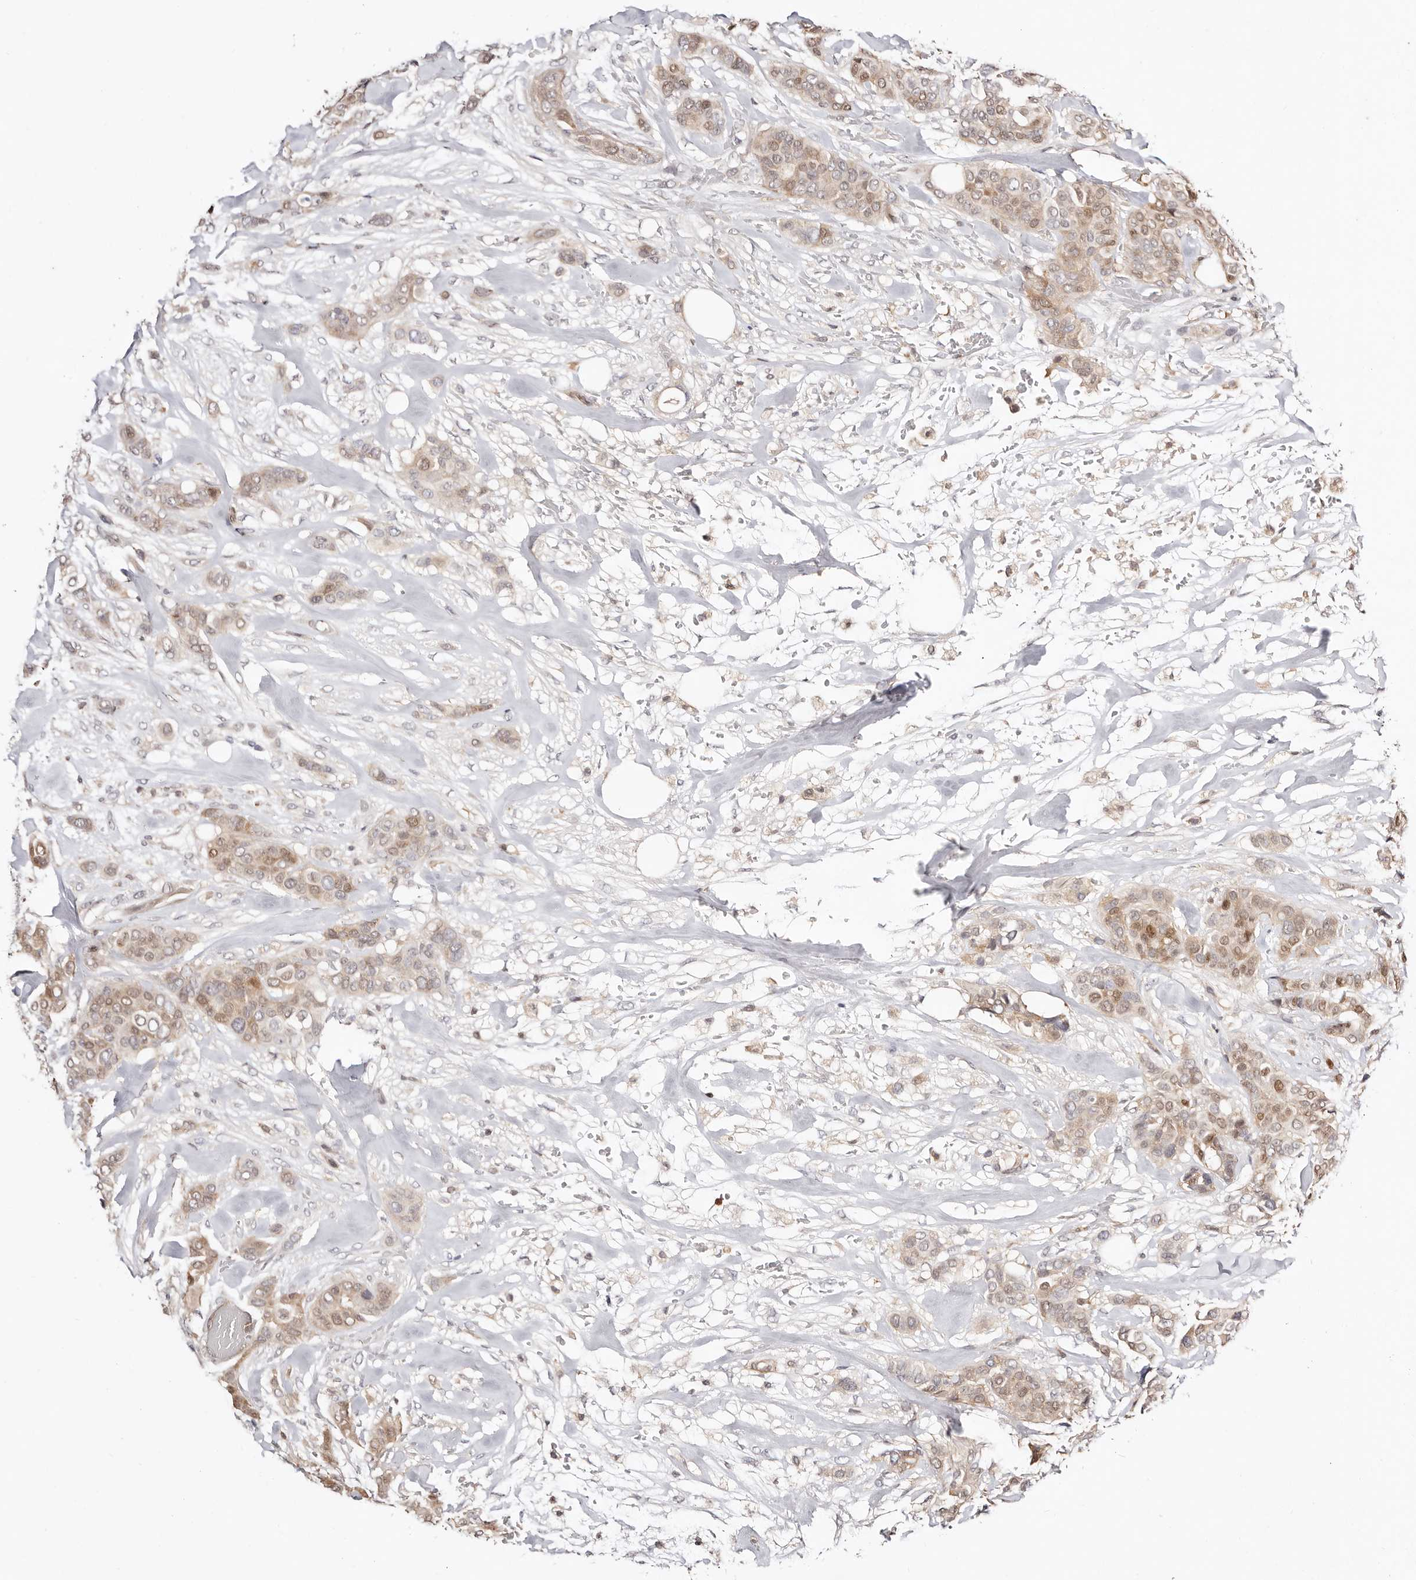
{"staining": {"intensity": "moderate", "quantity": "25%-75%", "location": "cytoplasmic/membranous,nuclear"}, "tissue": "breast cancer", "cell_type": "Tumor cells", "image_type": "cancer", "snomed": [{"axis": "morphology", "description": "Lobular carcinoma"}, {"axis": "topography", "description": "Breast"}], "caption": "A micrograph of breast cancer (lobular carcinoma) stained for a protein shows moderate cytoplasmic/membranous and nuclear brown staining in tumor cells.", "gene": "STAT5A", "patient": {"sex": "female", "age": 51}}